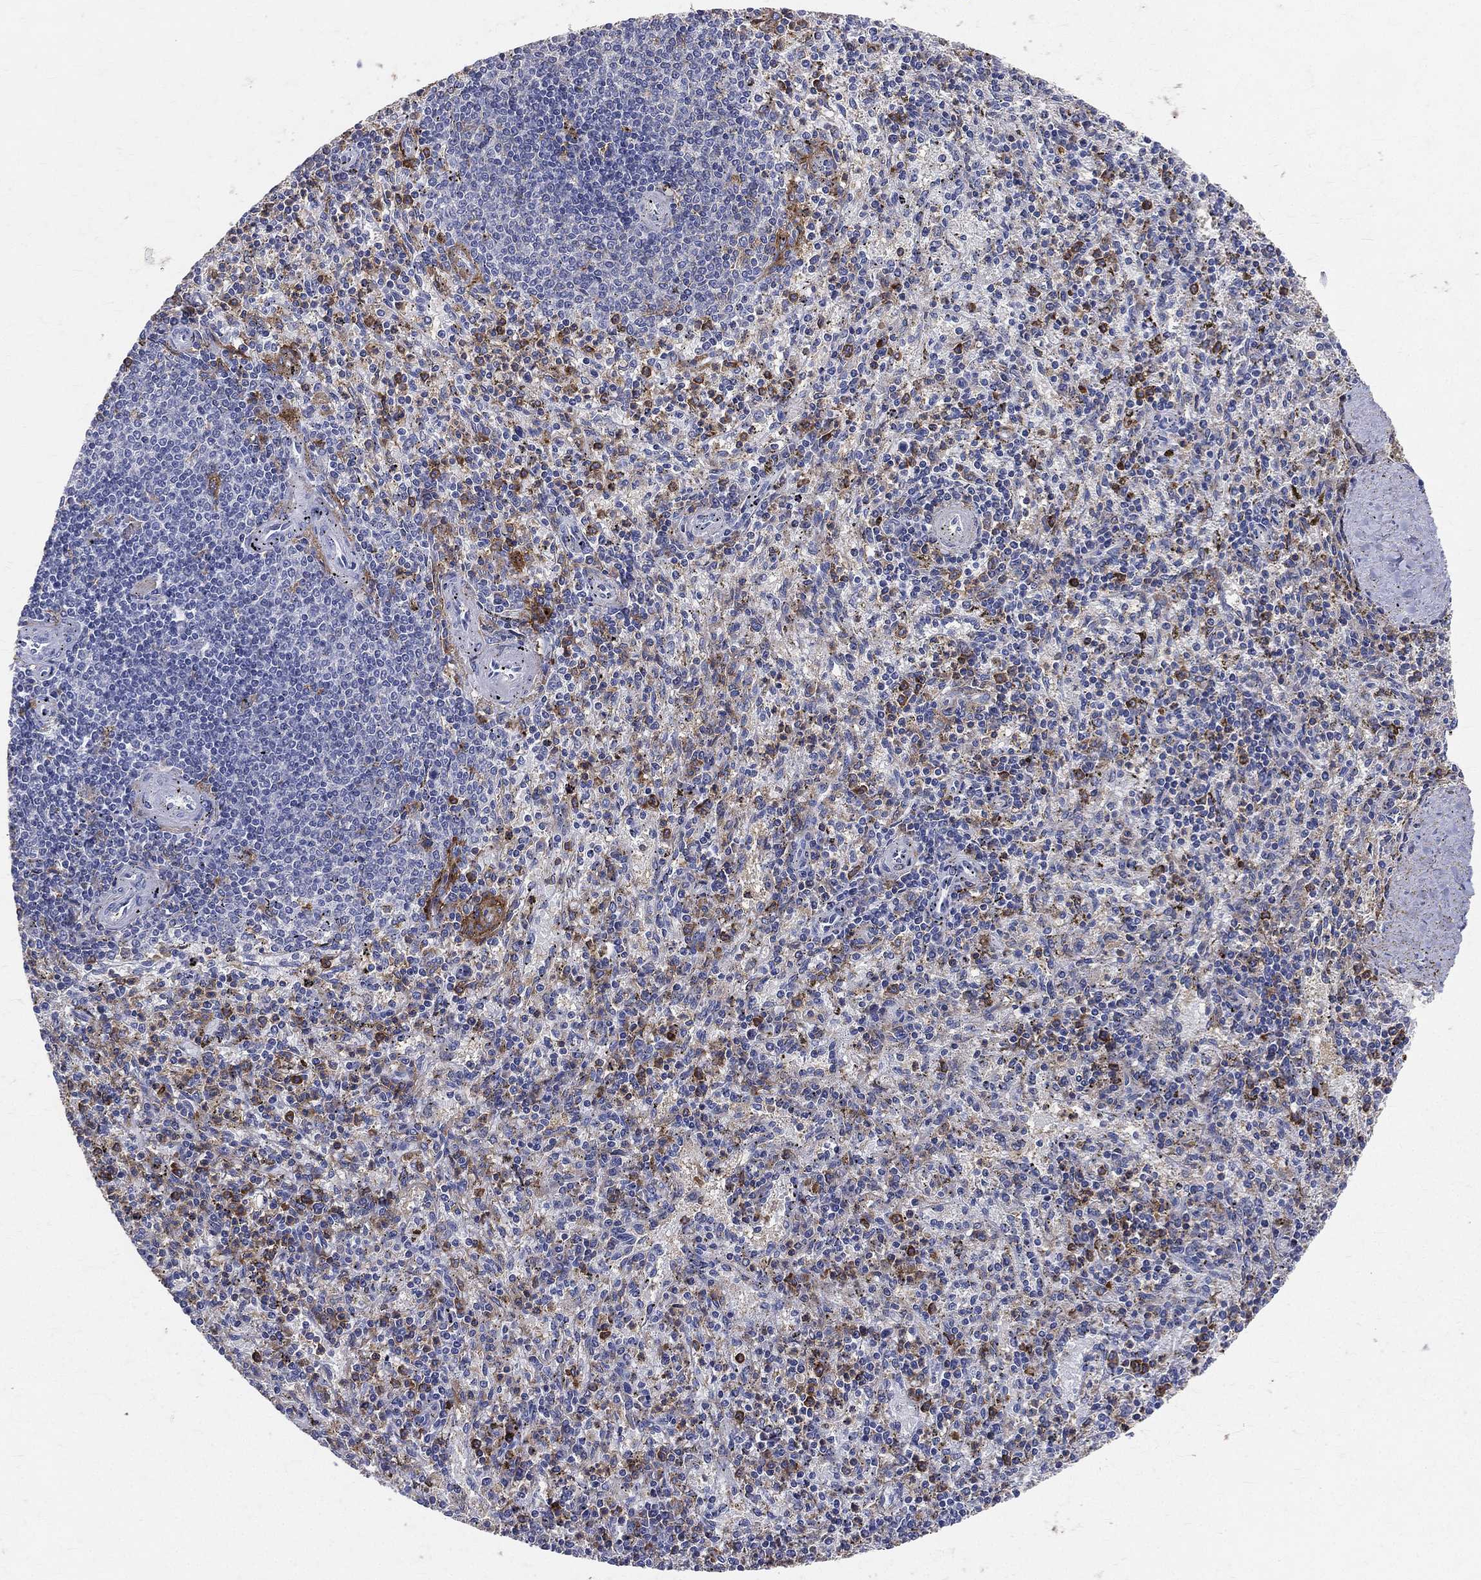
{"staining": {"intensity": "moderate", "quantity": ">75%", "location": "cytoplasmic/membranous"}, "tissue": "spleen", "cell_type": "Cells in red pulp", "image_type": "normal", "snomed": [{"axis": "morphology", "description": "Normal tissue, NOS"}, {"axis": "topography", "description": "Spleen"}], "caption": "Moderate cytoplasmic/membranous staining for a protein is seen in about >75% of cells in red pulp of unremarkable spleen using immunohistochemistry.", "gene": "CD33", "patient": {"sex": "female", "age": 37}}